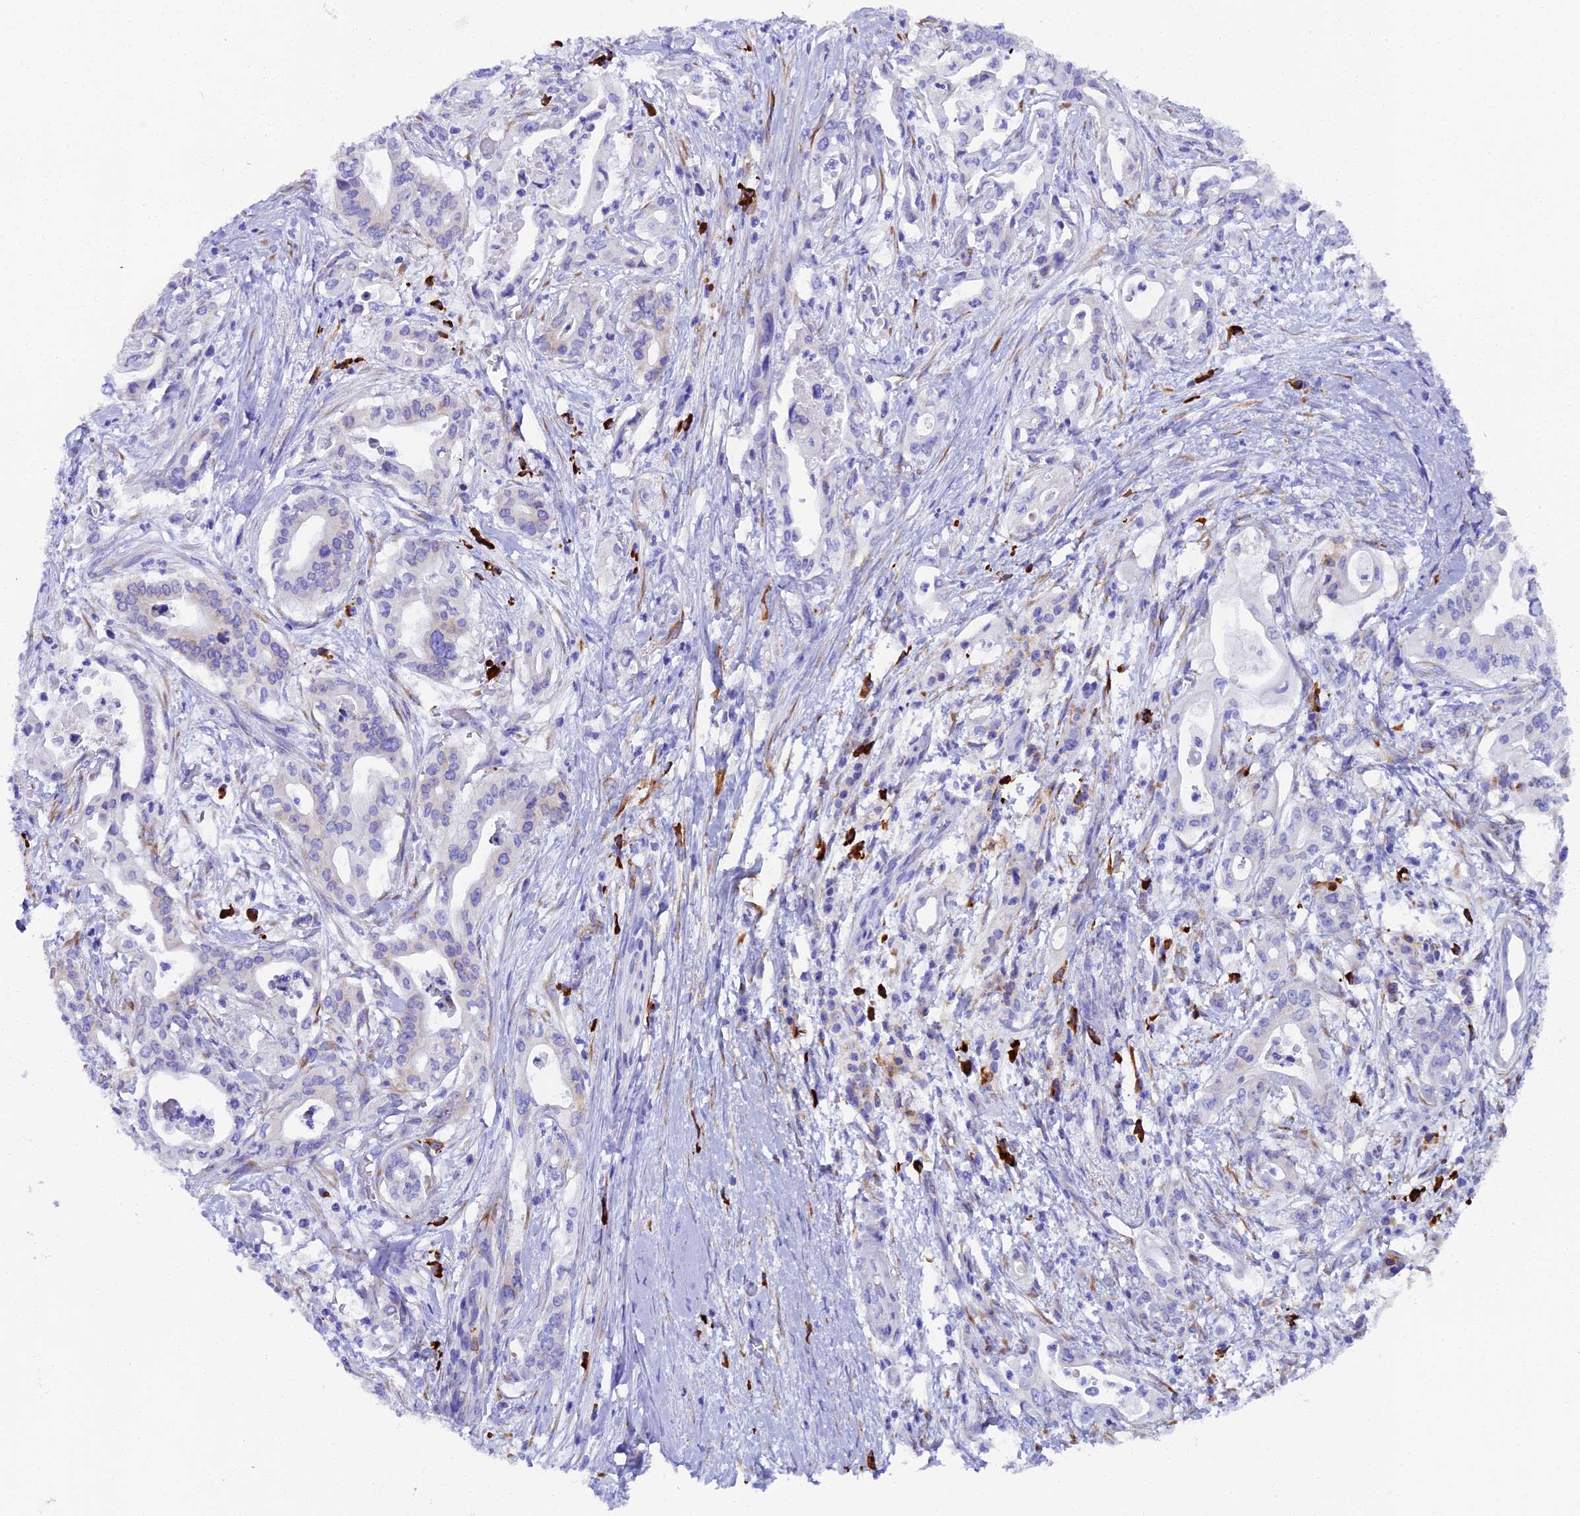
{"staining": {"intensity": "negative", "quantity": "none", "location": "none"}, "tissue": "pancreatic cancer", "cell_type": "Tumor cells", "image_type": "cancer", "snomed": [{"axis": "morphology", "description": "Adenocarcinoma, NOS"}, {"axis": "topography", "description": "Pancreas"}], "caption": "This is a image of IHC staining of pancreatic cancer (adenocarcinoma), which shows no staining in tumor cells. (DAB (3,3'-diaminobenzidine) immunohistochemistry (IHC), high magnification).", "gene": "FKBP11", "patient": {"sex": "female", "age": 77}}